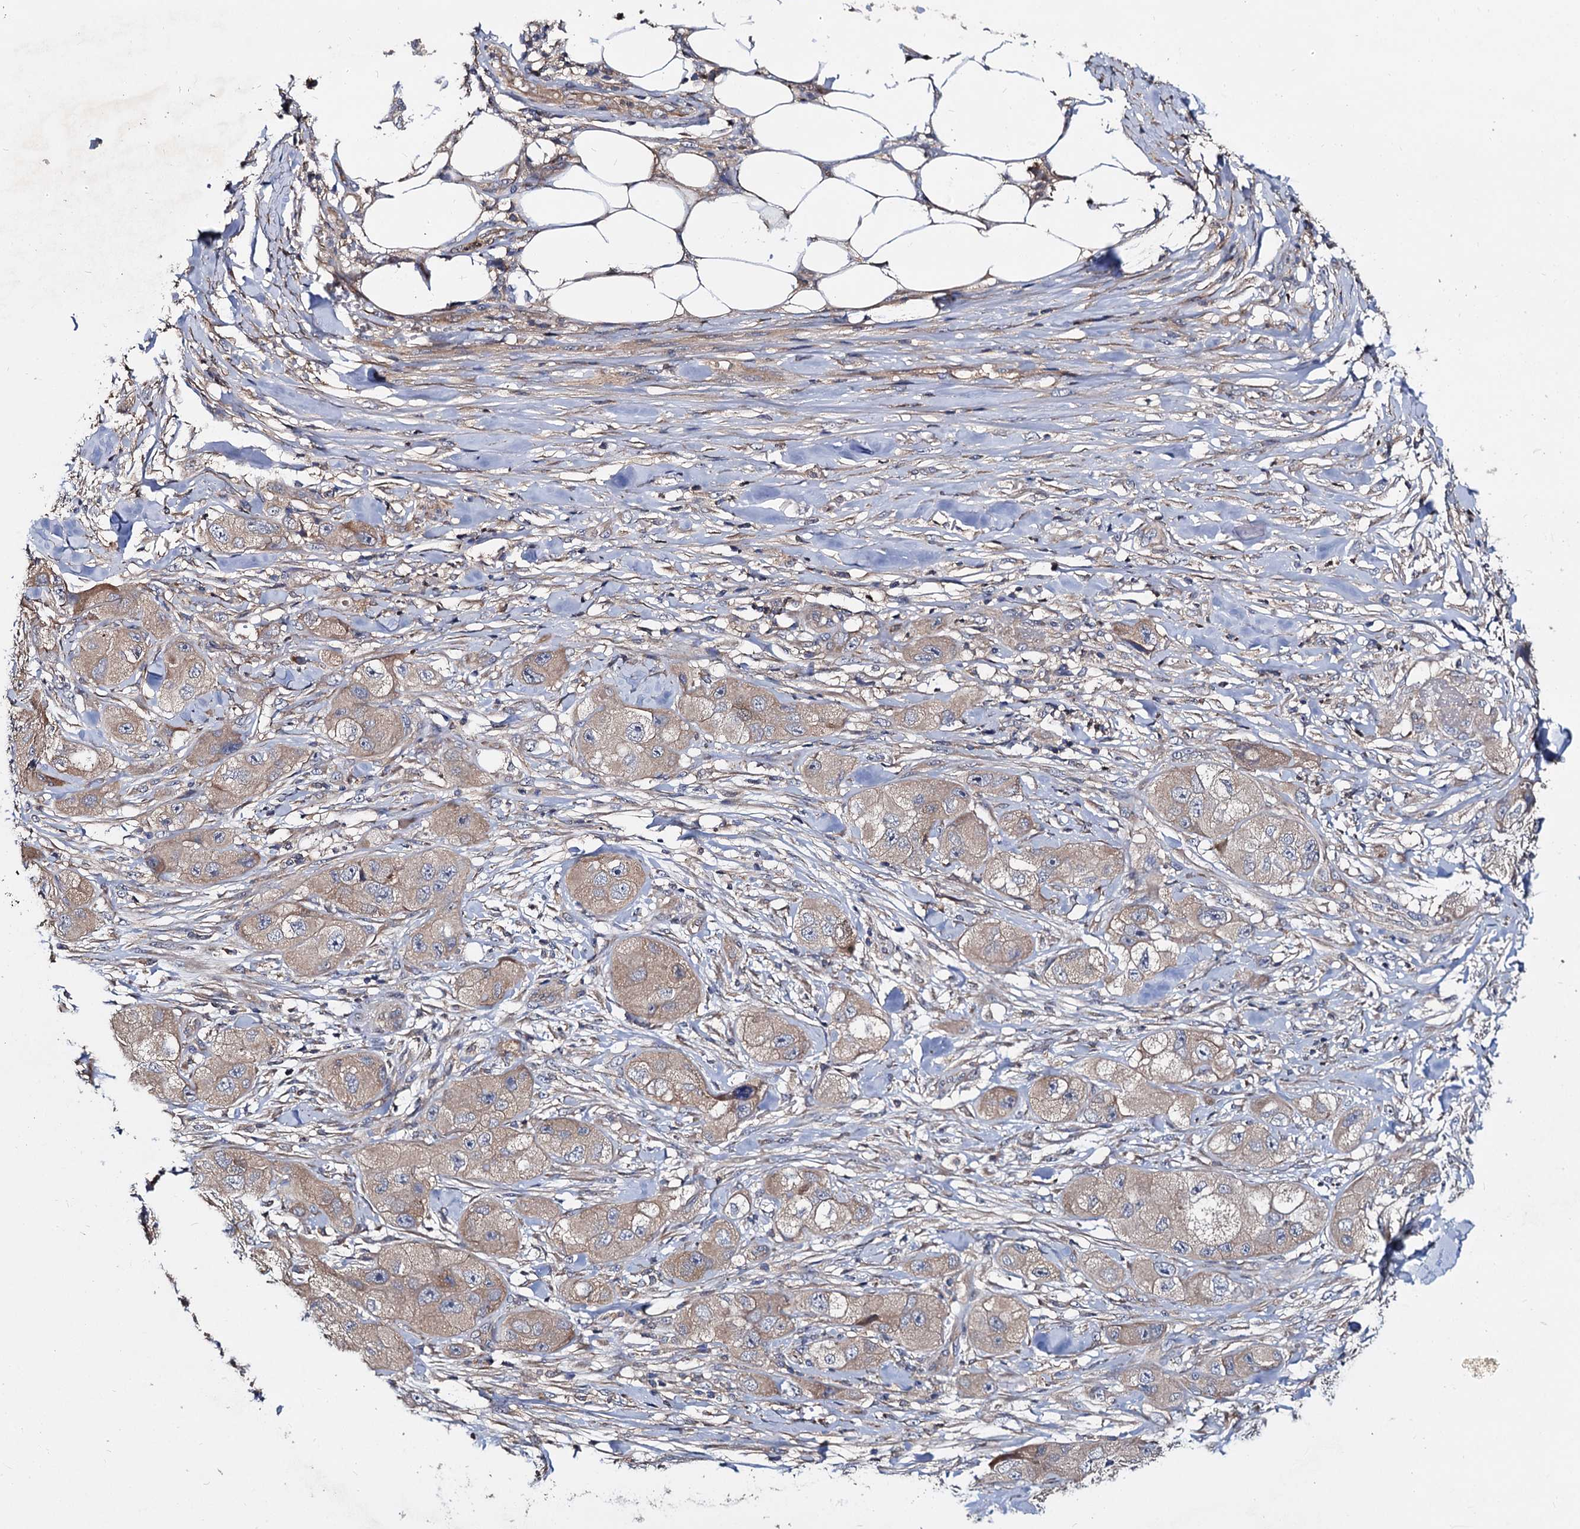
{"staining": {"intensity": "weak", "quantity": "25%-75%", "location": "cytoplasmic/membranous"}, "tissue": "skin cancer", "cell_type": "Tumor cells", "image_type": "cancer", "snomed": [{"axis": "morphology", "description": "Squamous cell carcinoma, NOS"}, {"axis": "topography", "description": "Skin"}, {"axis": "topography", "description": "Subcutis"}], "caption": "Protein expression by immunohistochemistry (IHC) displays weak cytoplasmic/membranous expression in about 25%-75% of tumor cells in squamous cell carcinoma (skin).", "gene": "CEP192", "patient": {"sex": "male", "age": 73}}